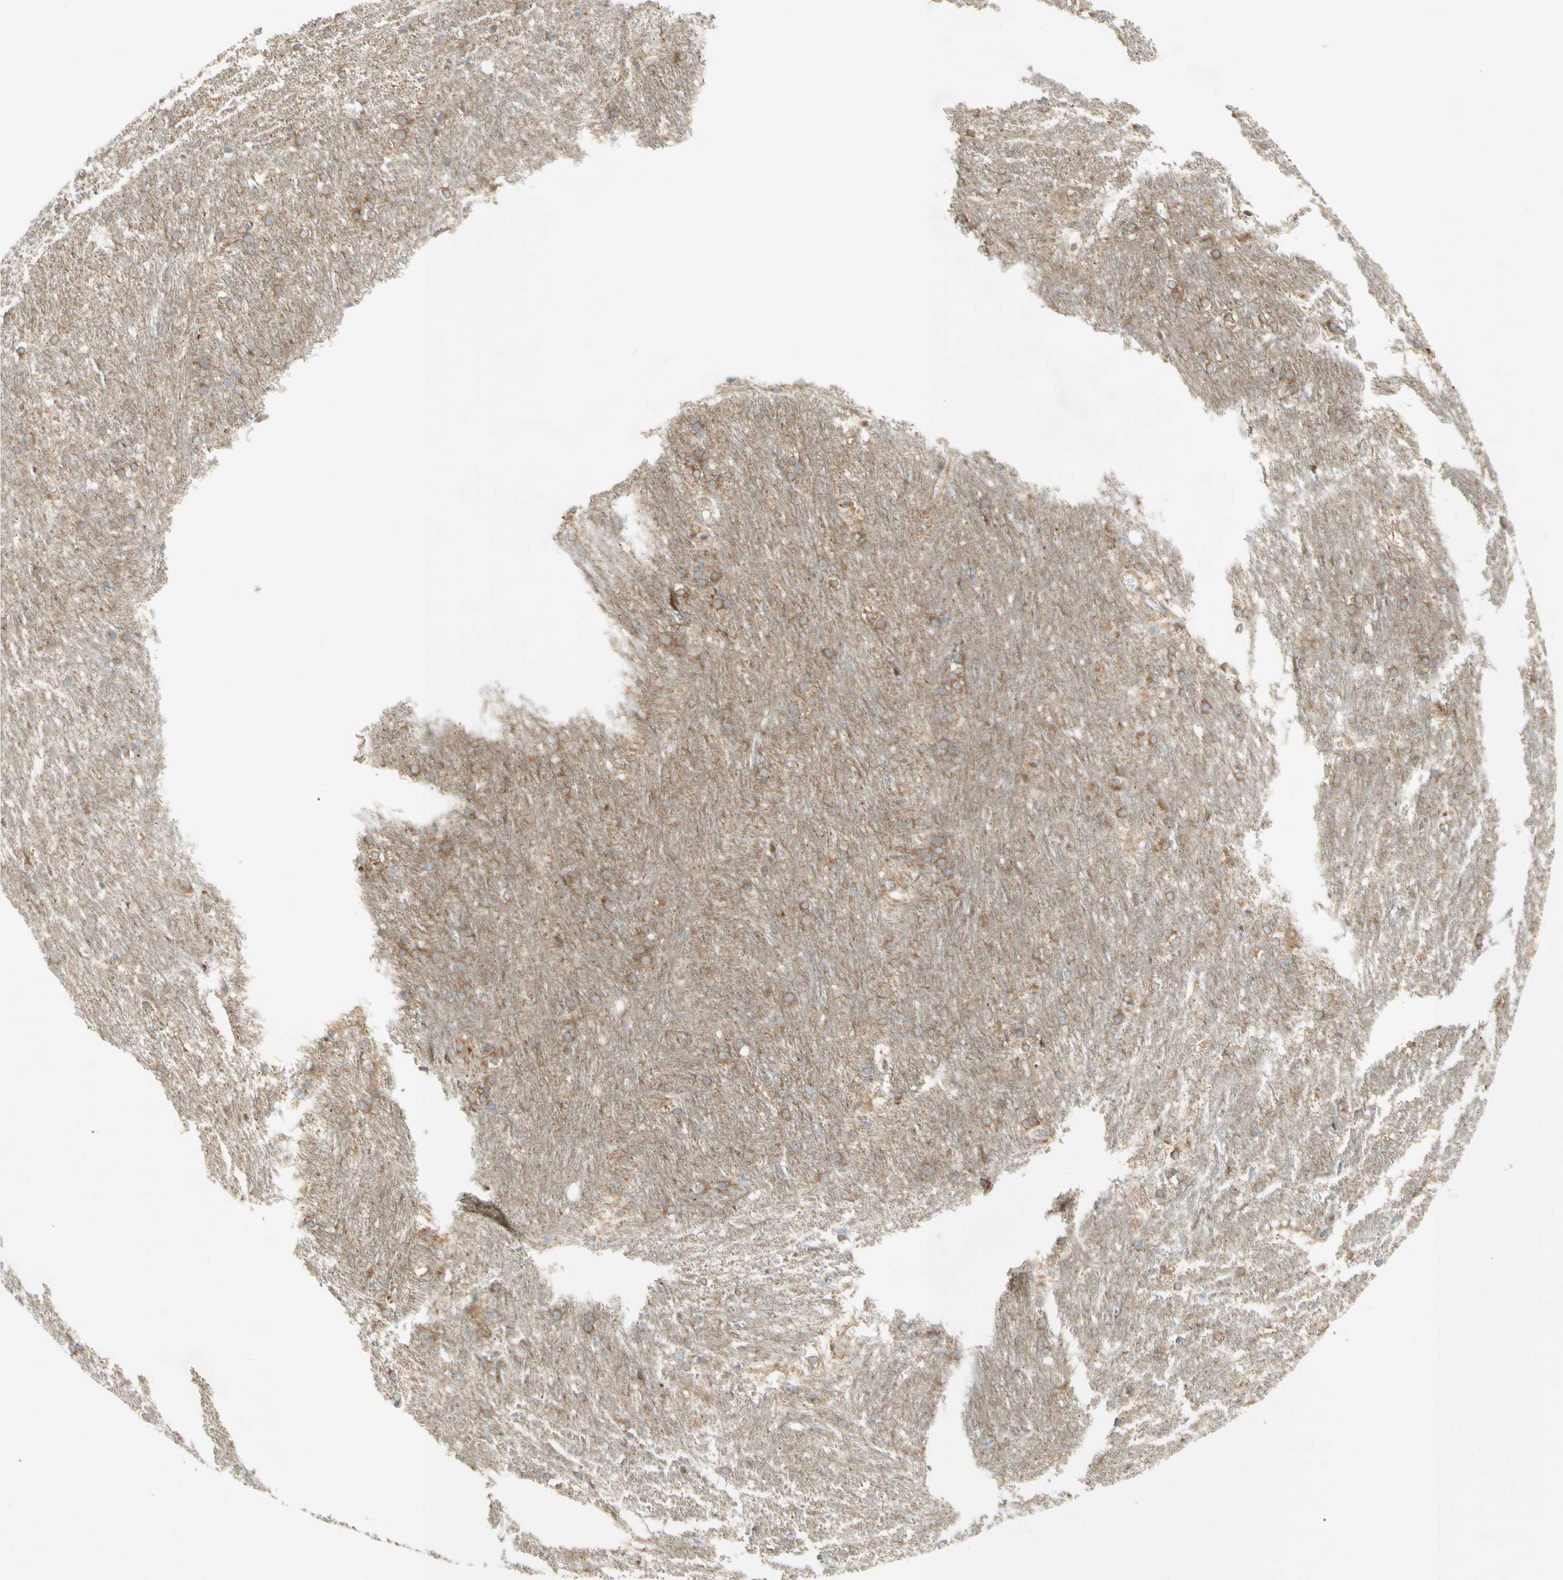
{"staining": {"intensity": "negative", "quantity": "none", "location": "none"}, "tissue": "caudate", "cell_type": "Glial cells", "image_type": "normal", "snomed": [{"axis": "morphology", "description": "Normal tissue, NOS"}, {"axis": "topography", "description": "Lateral ventricle wall"}], "caption": "DAB (3,3'-diaminobenzidine) immunohistochemical staining of benign caudate demonstrates no significant expression in glial cells. (DAB (3,3'-diaminobenzidine) immunohistochemistry, high magnification).", "gene": "DYNC1H1", "patient": {"sex": "female", "age": 19}}